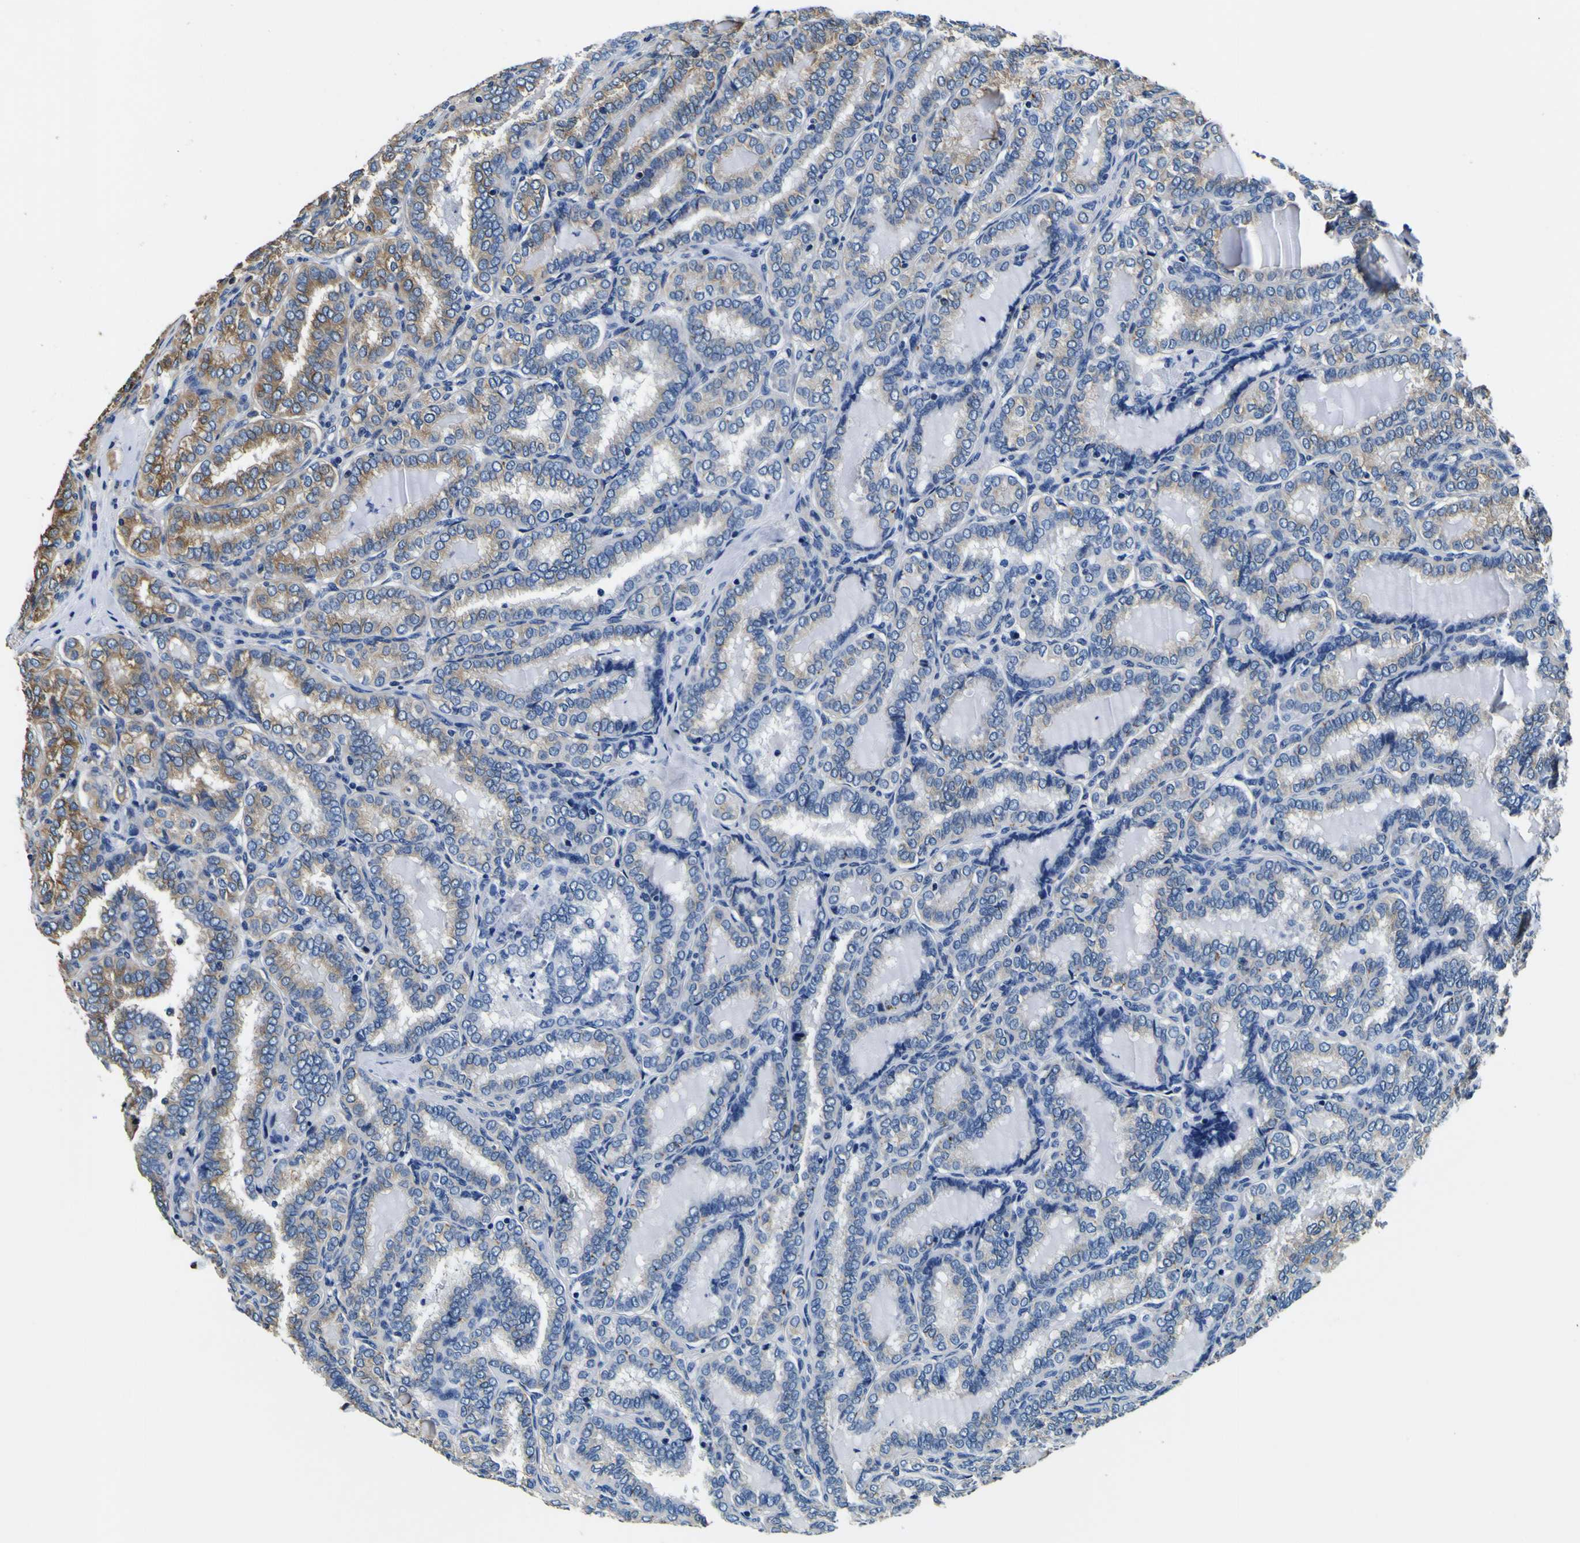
{"staining": {"intensity": "moderate", "quantity": ">75%", "location": "cytoplasmic/membranous"}, "tissue": "thyroid cancer", "cell_type": "Tumor cells", "image_type": "cancer", "snomed": [{"axis": "morphology", "description": "Normal tissue, NOS"}, {"axis": "morphology", "description": "Papillary adenocarcinoma, NOS"}, {"axis": "topography", "description": "Thyroid gland"}], "caption": "IHC of human thyroid cancer demonstrates medium levels of moderate cytoplasmic/membranous expression in approximately >75% of tumor cells.", "gene": "TUBA1B", "patient": {"sex": "female", "age": 30}}